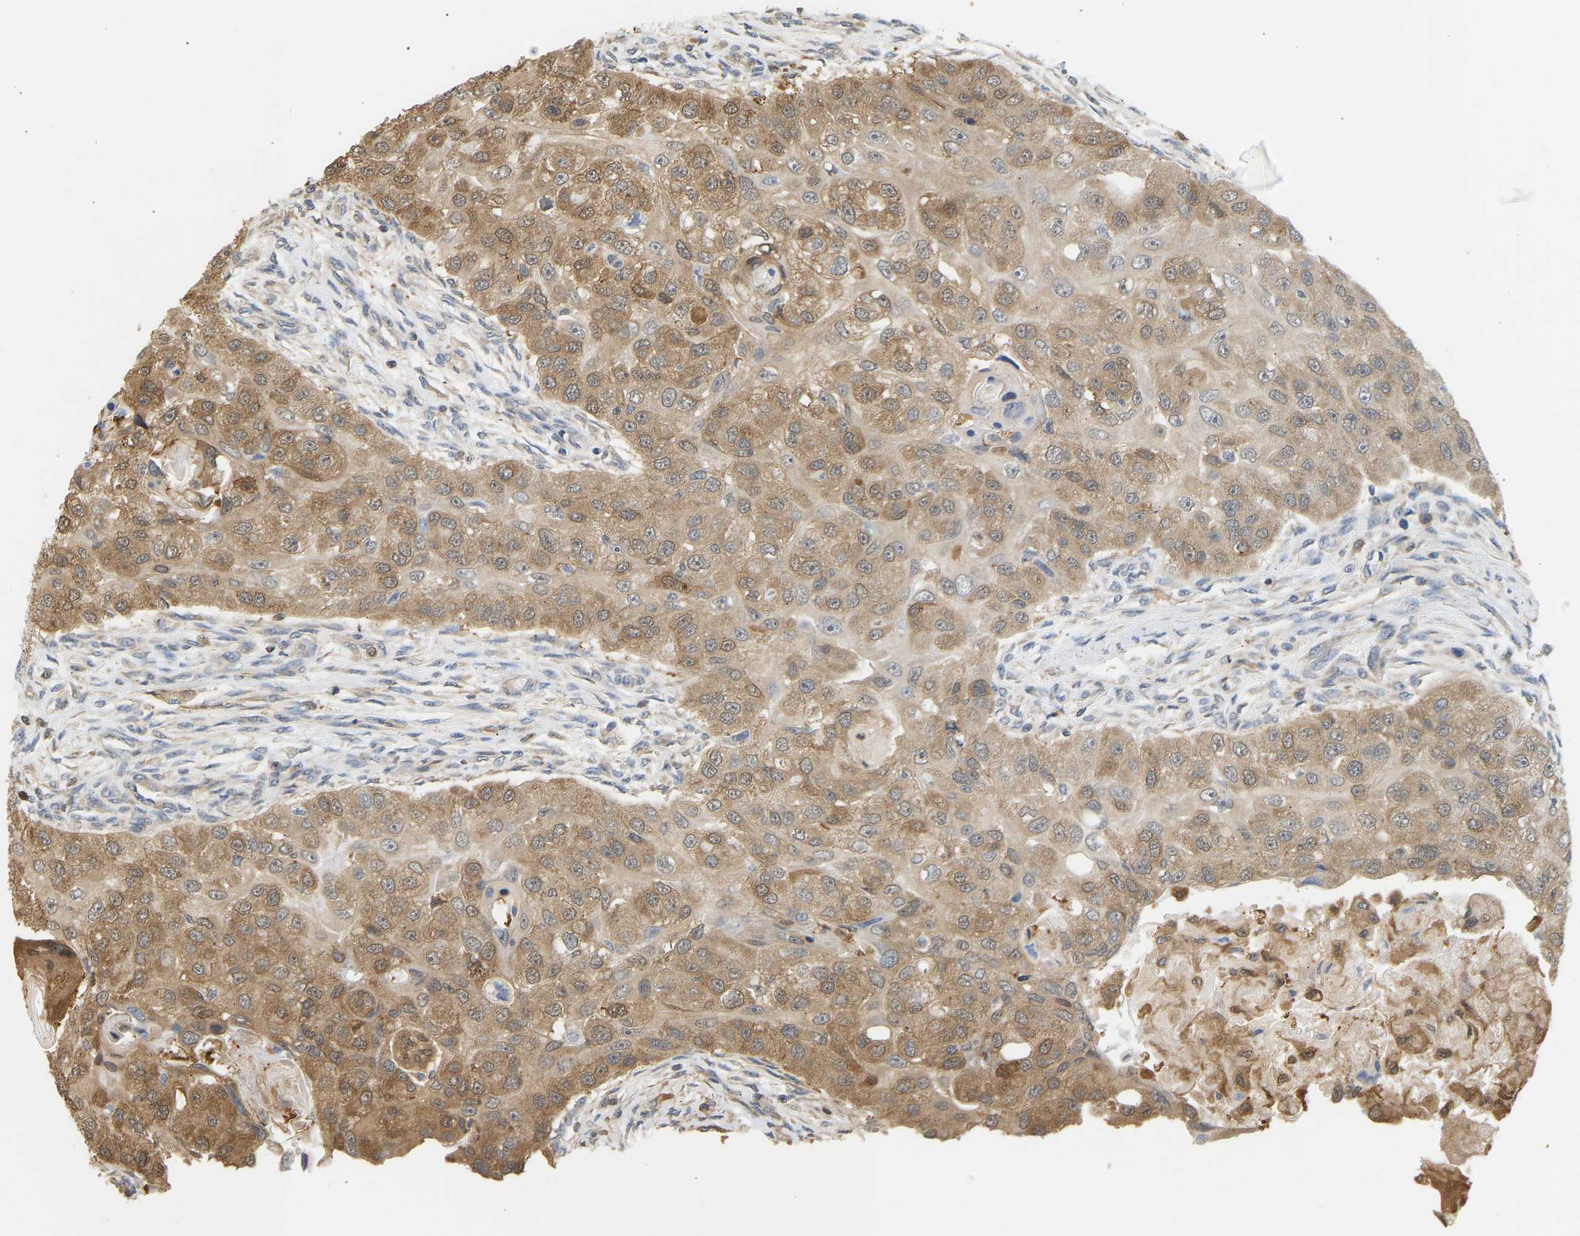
{"staining": {"intensity": "moderate", "quantity": ">75%", "location": "cytoplasmic/membranous"}, "tissue": "head and neck cancer", "cell_type": "Tumor cells", "image_type": "cancer", "snomed": [{"axis": "morphology", "description": "Normal tissue, NOS"}, {"axis": "morphology", "description": "Squamous cell carcinoma, NOS"}, {"axis": "topography", "description": "Skeletal muscle"}, {"axis": "topography", "description": "Head-Neck"}], "caption": "Human head and neck cancer (squamous cell carcinoma) stained with a protein marker exhibits moderate staining in tumor cells.", "gene": "ENO1", "patient": {"sex": "male", "age": 51}}